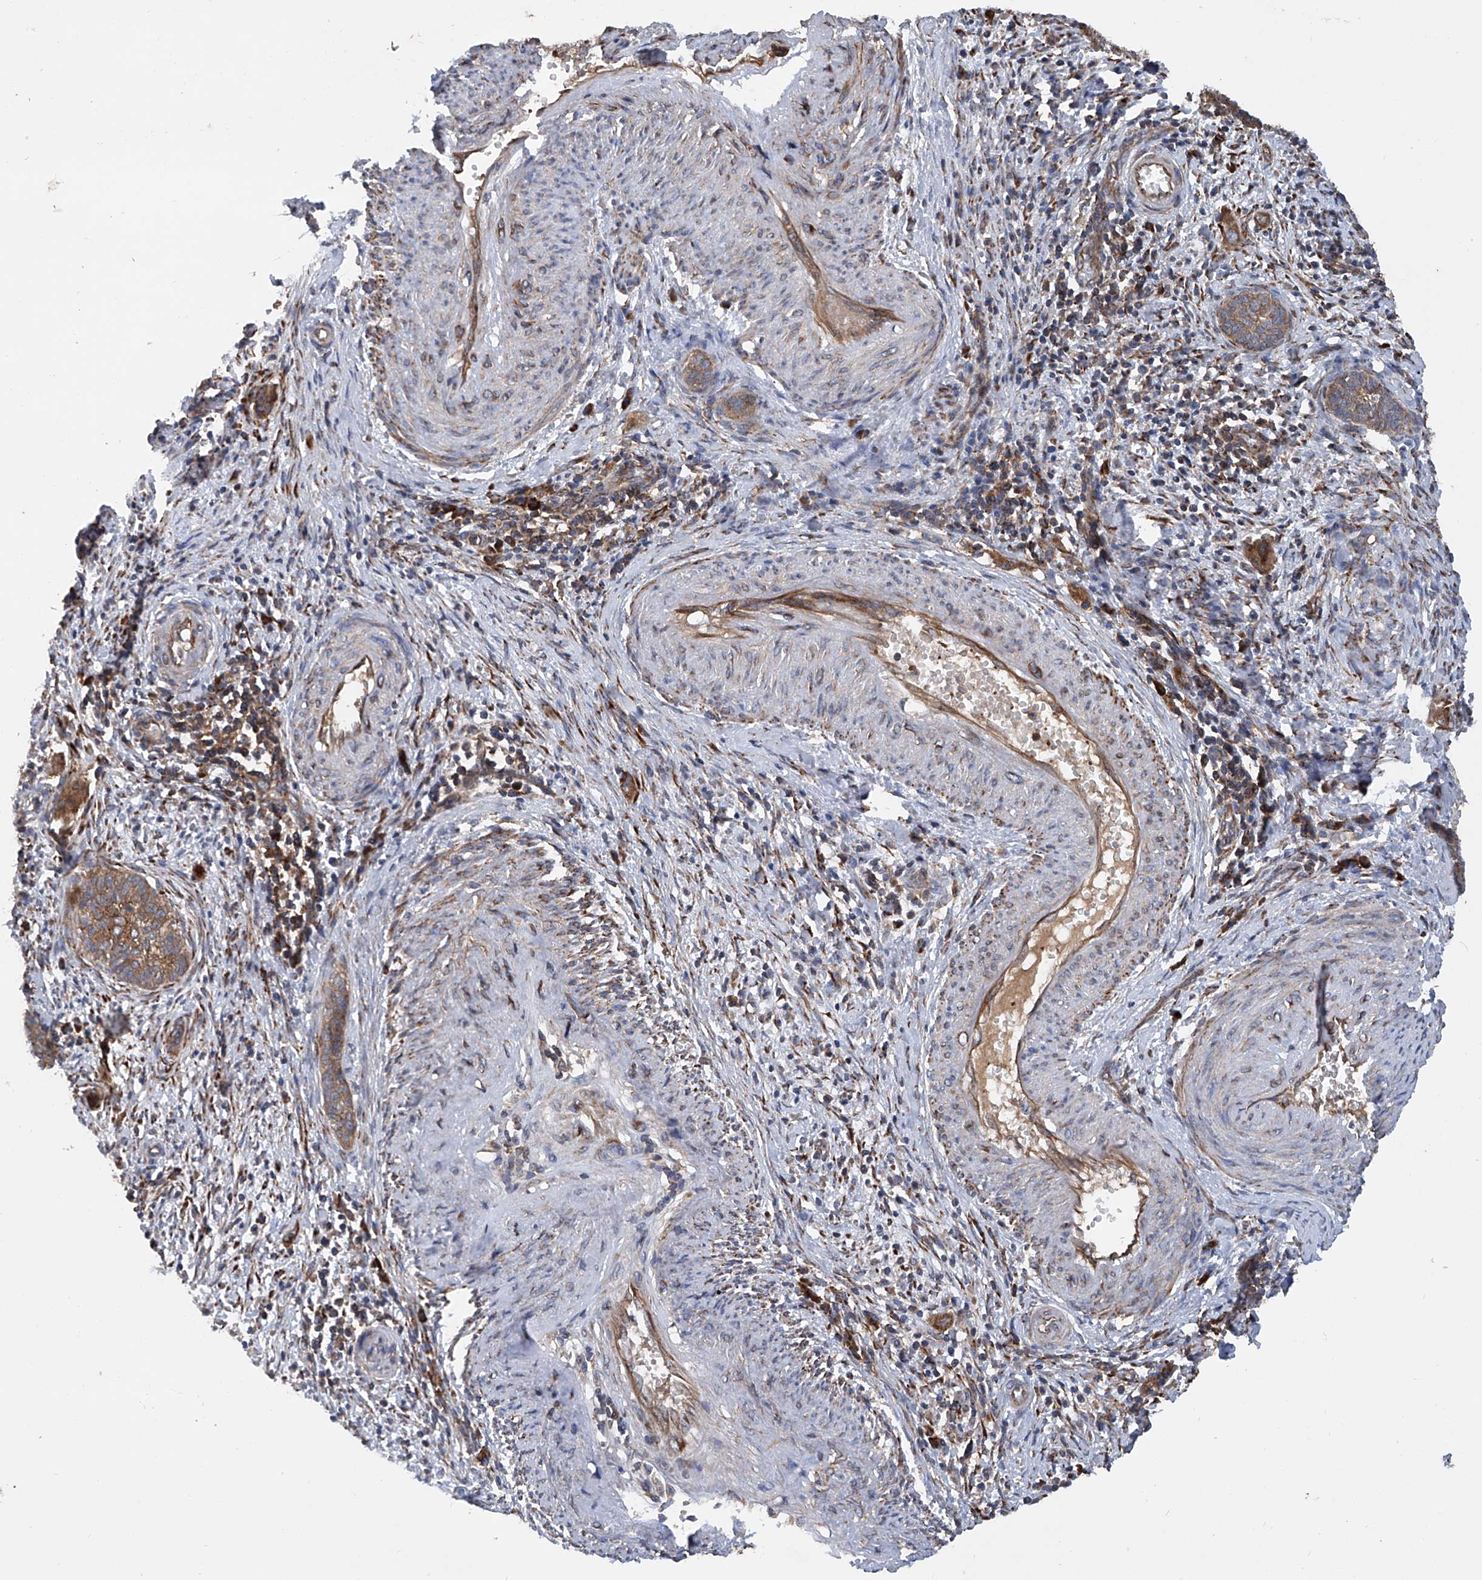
{"staining": {"intensity": "moderate", "quantity": ">75%", "location": "cytoplasmic/membranous"}, "tissue": "cervical cancer", "cell_type": "Tumor cells", "image_type": "cancer", "snomed": [{"axis": "morphology", "description": "Squamous cell carcinoma, NOS"}, {"axis": "topography", "description": "Cervix"}], "caption": "Tumor cells display medium levels of moderate cytoplasmic/membranous expression in about >75% of cells in human squamous cell carcinoma (cervical).", "gene": "ASCC3", "patient": {"sex": "female", "age": 33}}